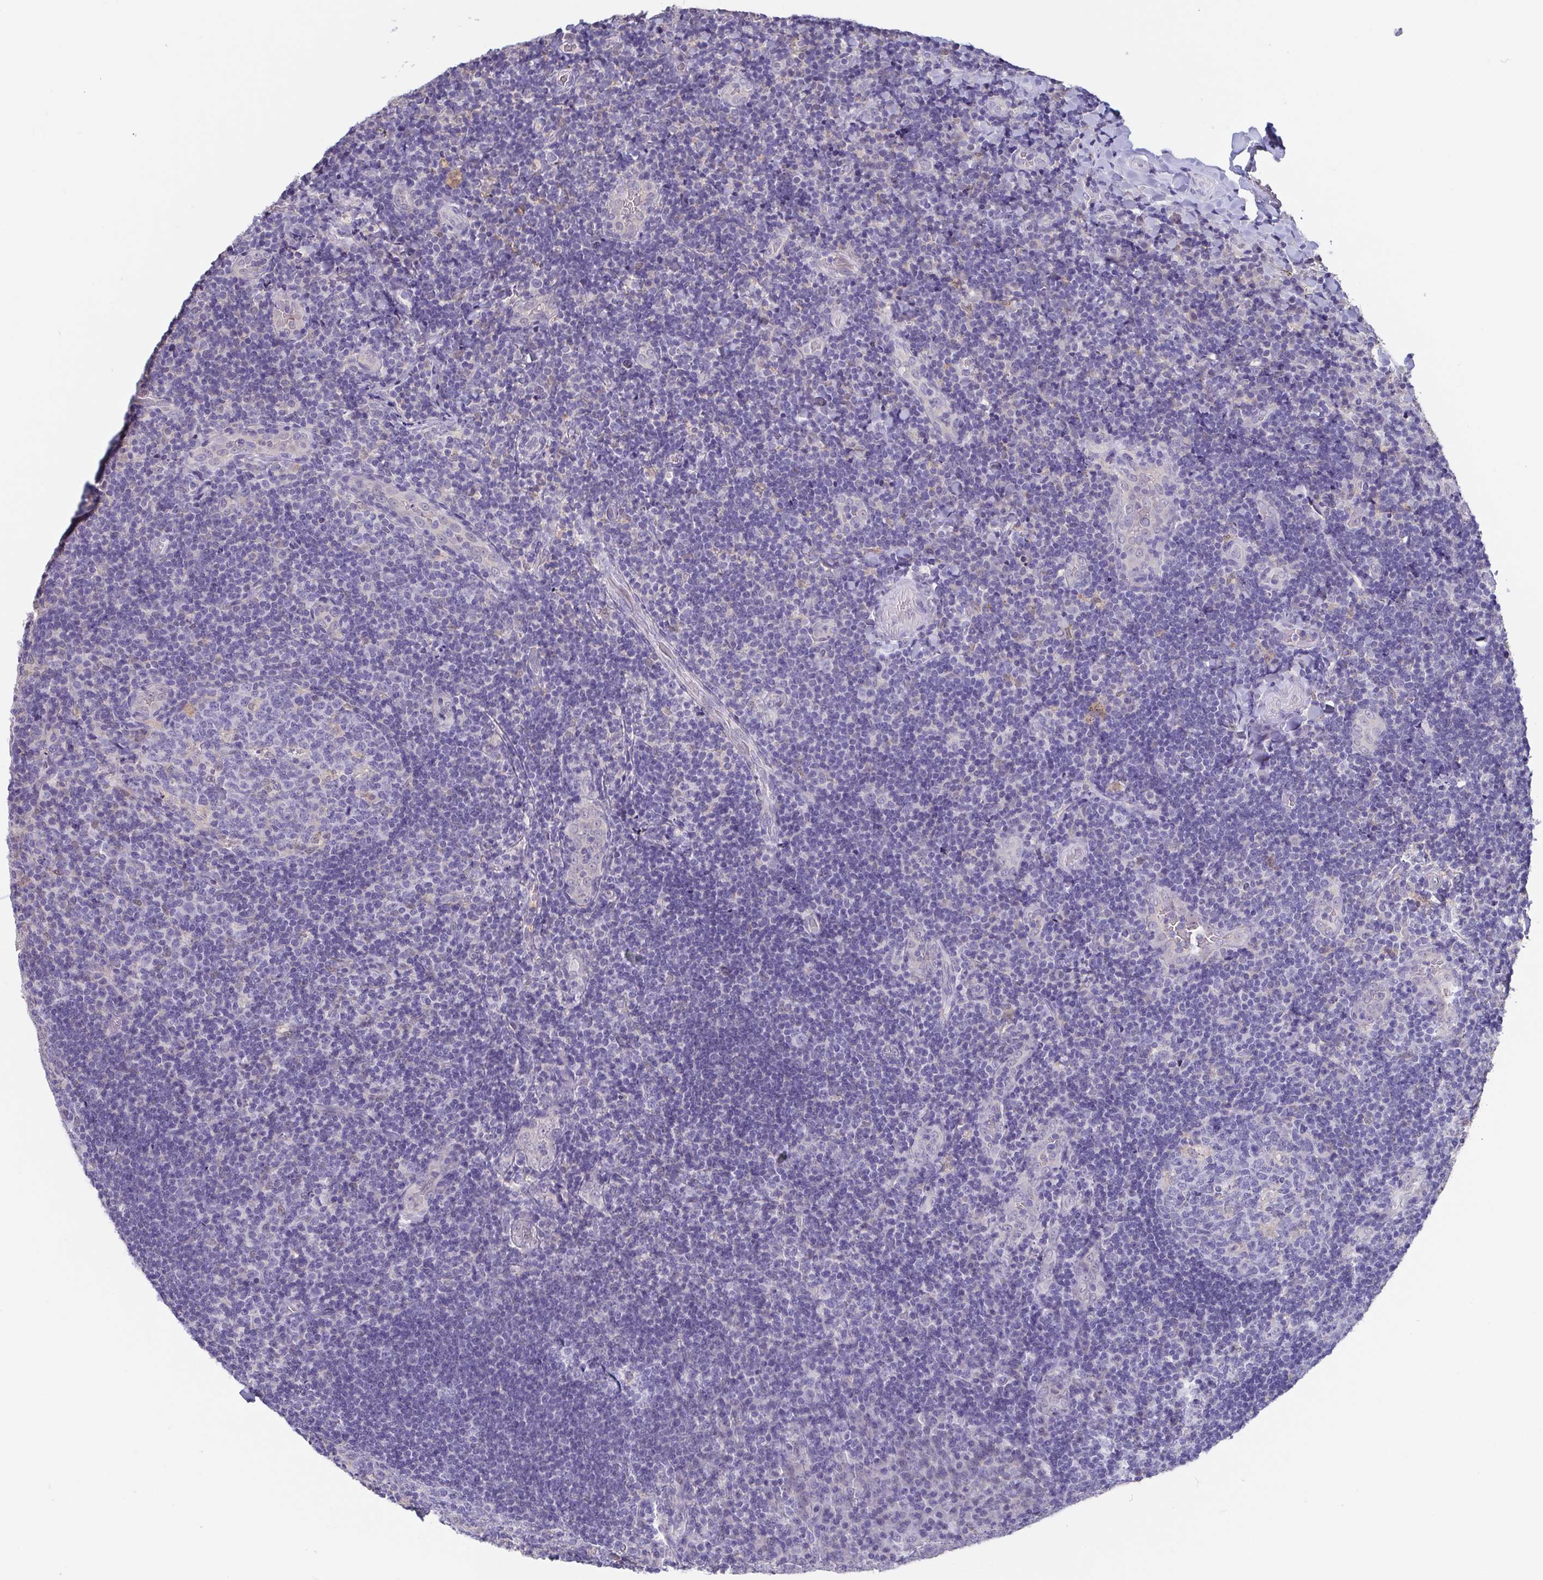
{"staining": {"intensity": "negative", "quantity": "none", "location": "none"}, "tissue": "tonsil", "cell_type": "Germinal center cells", "image_type": "normal", "snomed": [{"axis": "morphology", "description": "Normal tissue, NOS"}, {"axis": "topography", "description": "Tonsil"}], "caption": "The immunohistochemistry micrograph has no significant positivity in germinal center cells of tonsil.", "gene": "IDH1", "patient": {"sex": "male", "age": 17}}